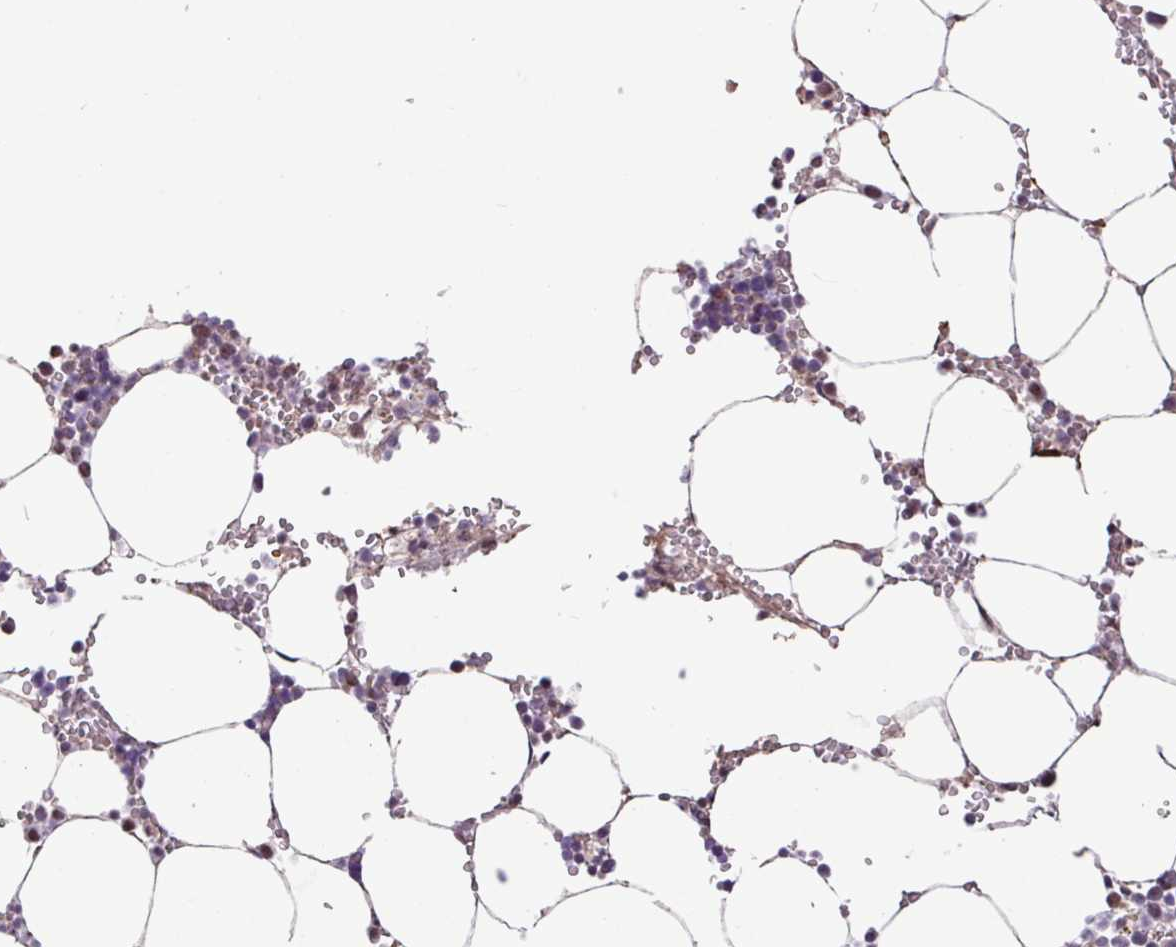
{"staining": {"intensity": "negative", "quantity": "none", "location": "none"}, "tissue": "bone marrow", "cell_type": "Hematopoietic cells", "image_type": "normal", "snomed": [{"axis": "morphology", "description": "Normal tissue, NOS"}, {"axis": "topography", "description": "Bone marrow"}], "caption": "A high-resolution image shows IHC staining of benign bone marrow, which exhibits no significant expression in hematopoietic cells. (Brightfield microscopy of DAB IHC at high magnification).", "gene": "L3MBTL3", "patient": {"sex": "male", "age": 70}}